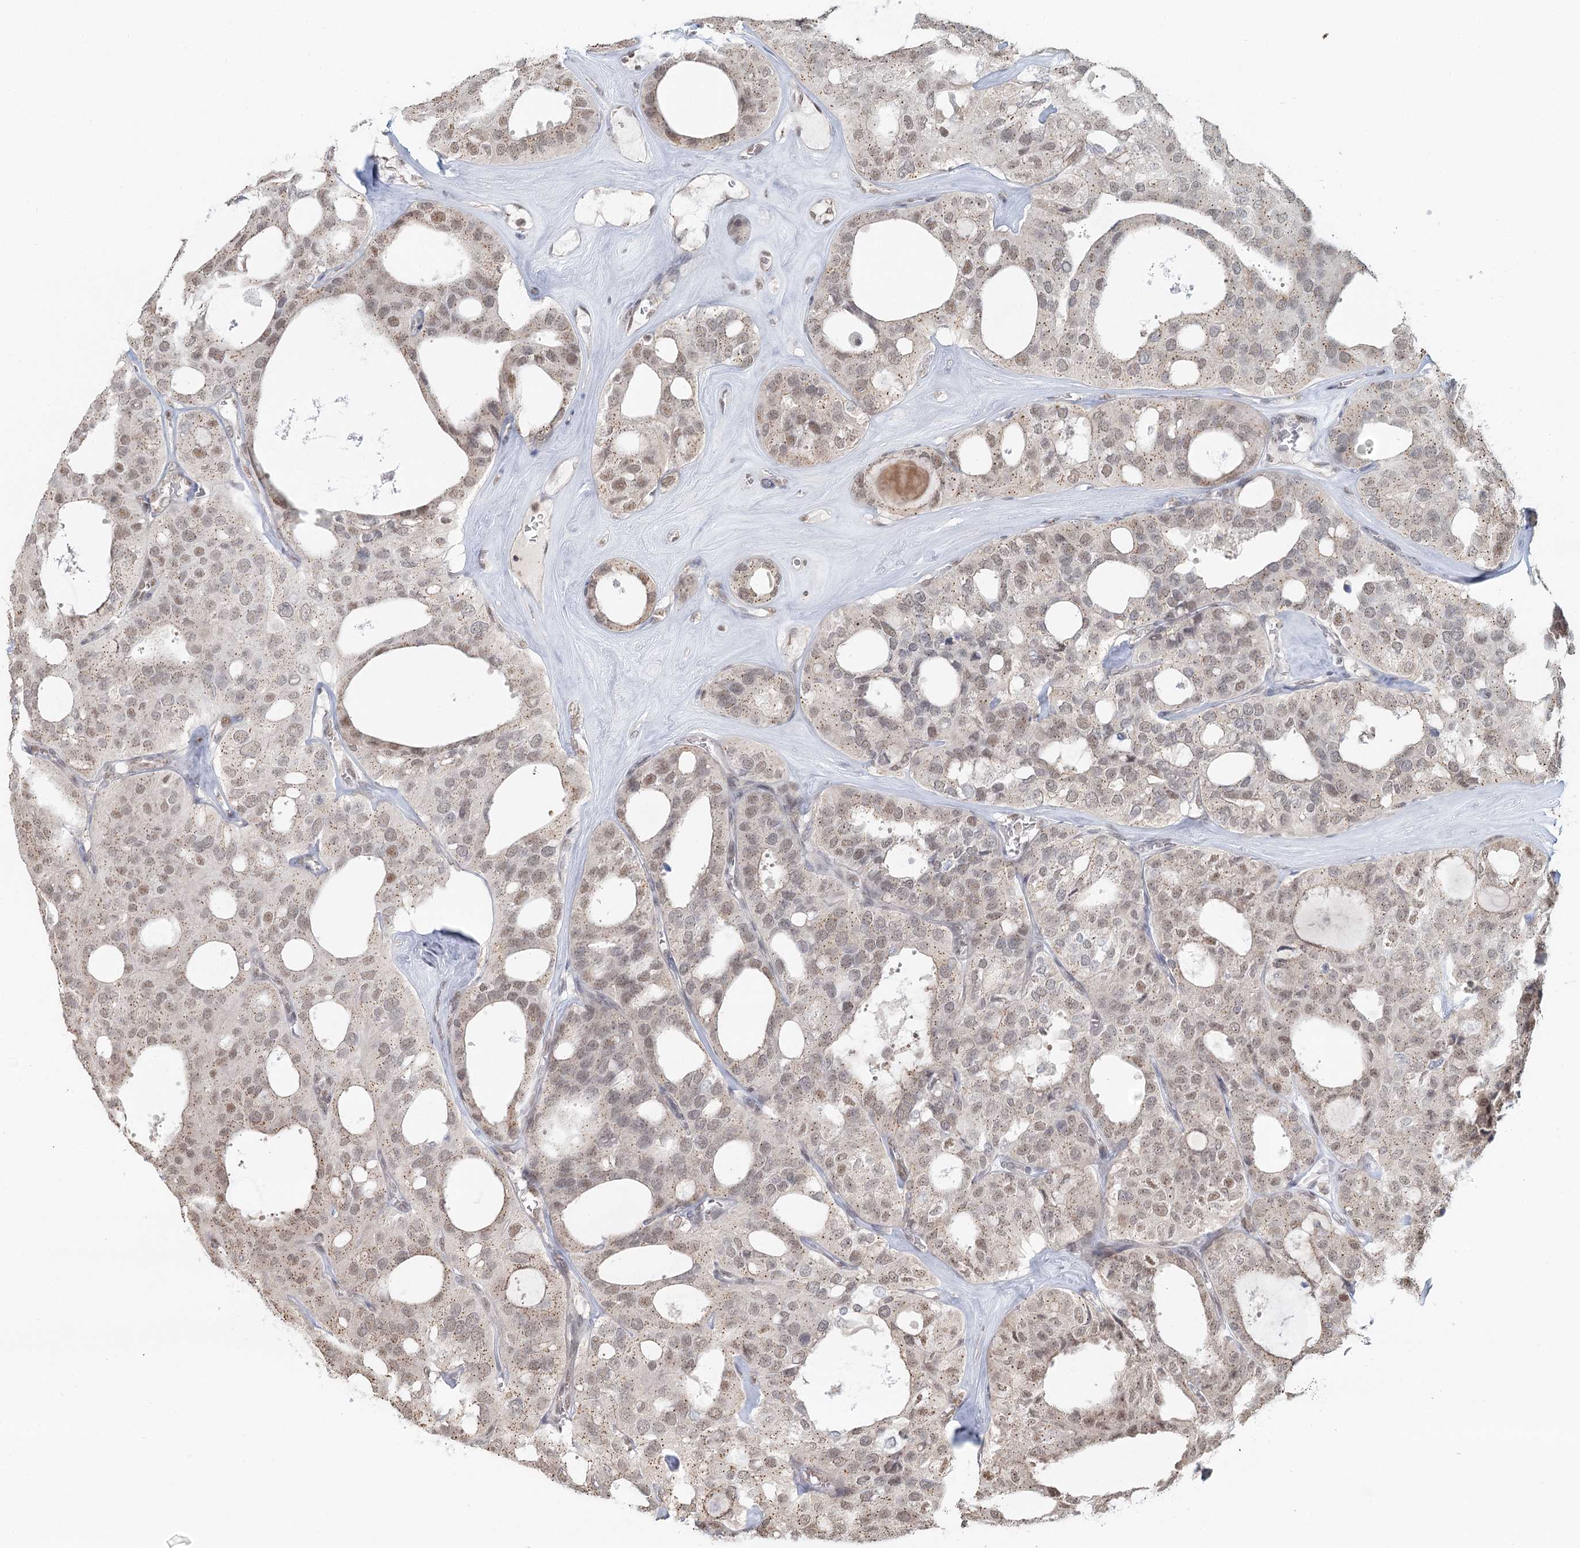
{"staining": {"intensity": "weak", "quantity": "25%-75%", "location": "nuclear"}, "tissue": "thyroid cancer", "cell_type": "Tumor cells", "image_type": "cancer", "snomed": [{"axis": "morphology", "description": "Follicular adenoma carcinoma, NOS"}, {"axis": "topography", "description": "Thyroid gland"}], "caption": "An IHC micrograph of tumor tissue is shown. Protein staining in brown labels weak nuclear positivity in thyroid cancer (follicular adenoma carcinoma) within tumor cells.", "gene": "GPALPP1", "patient": {"sex": "male", "age": 75}}